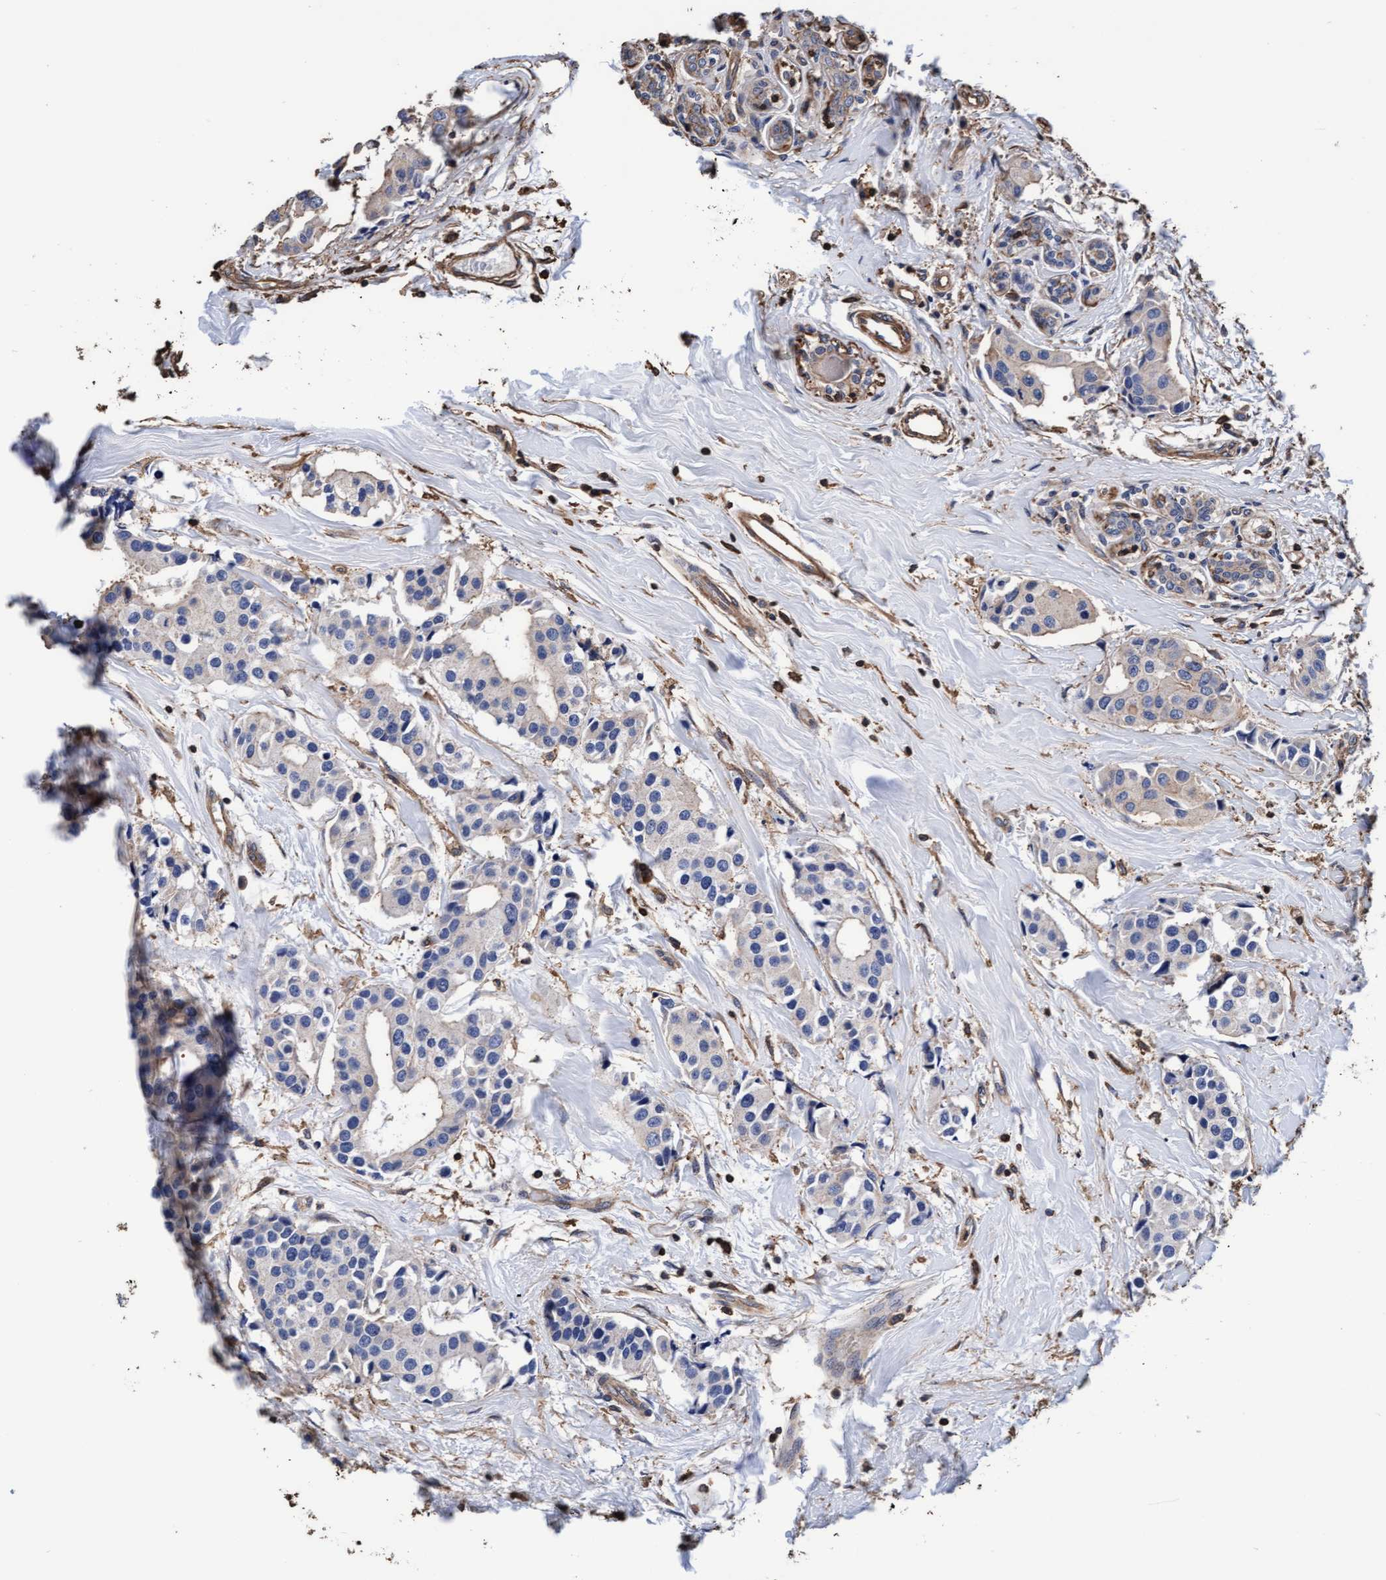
{"staining": {"intensity": "negative", "quantity": "none", "location": "none"}, "tissue": "breast cancer", "cell_type": "Tumor cells", "image_type": "cancer", "snomed": [{"axis": "morphology", "description": "Normal tissue, NOS"}, {"axis": "morphology", "description": "Duct carcinoma"}, {"axis": "topography", "description": "Breast"}], "caption": "A micrograph of breast cancer (invasive ductal carcinoma) stained for a protein shows no brown staining in tumor cells.", "gene": "GRHPR", "patient": {"sex": "female", "age": 39}}